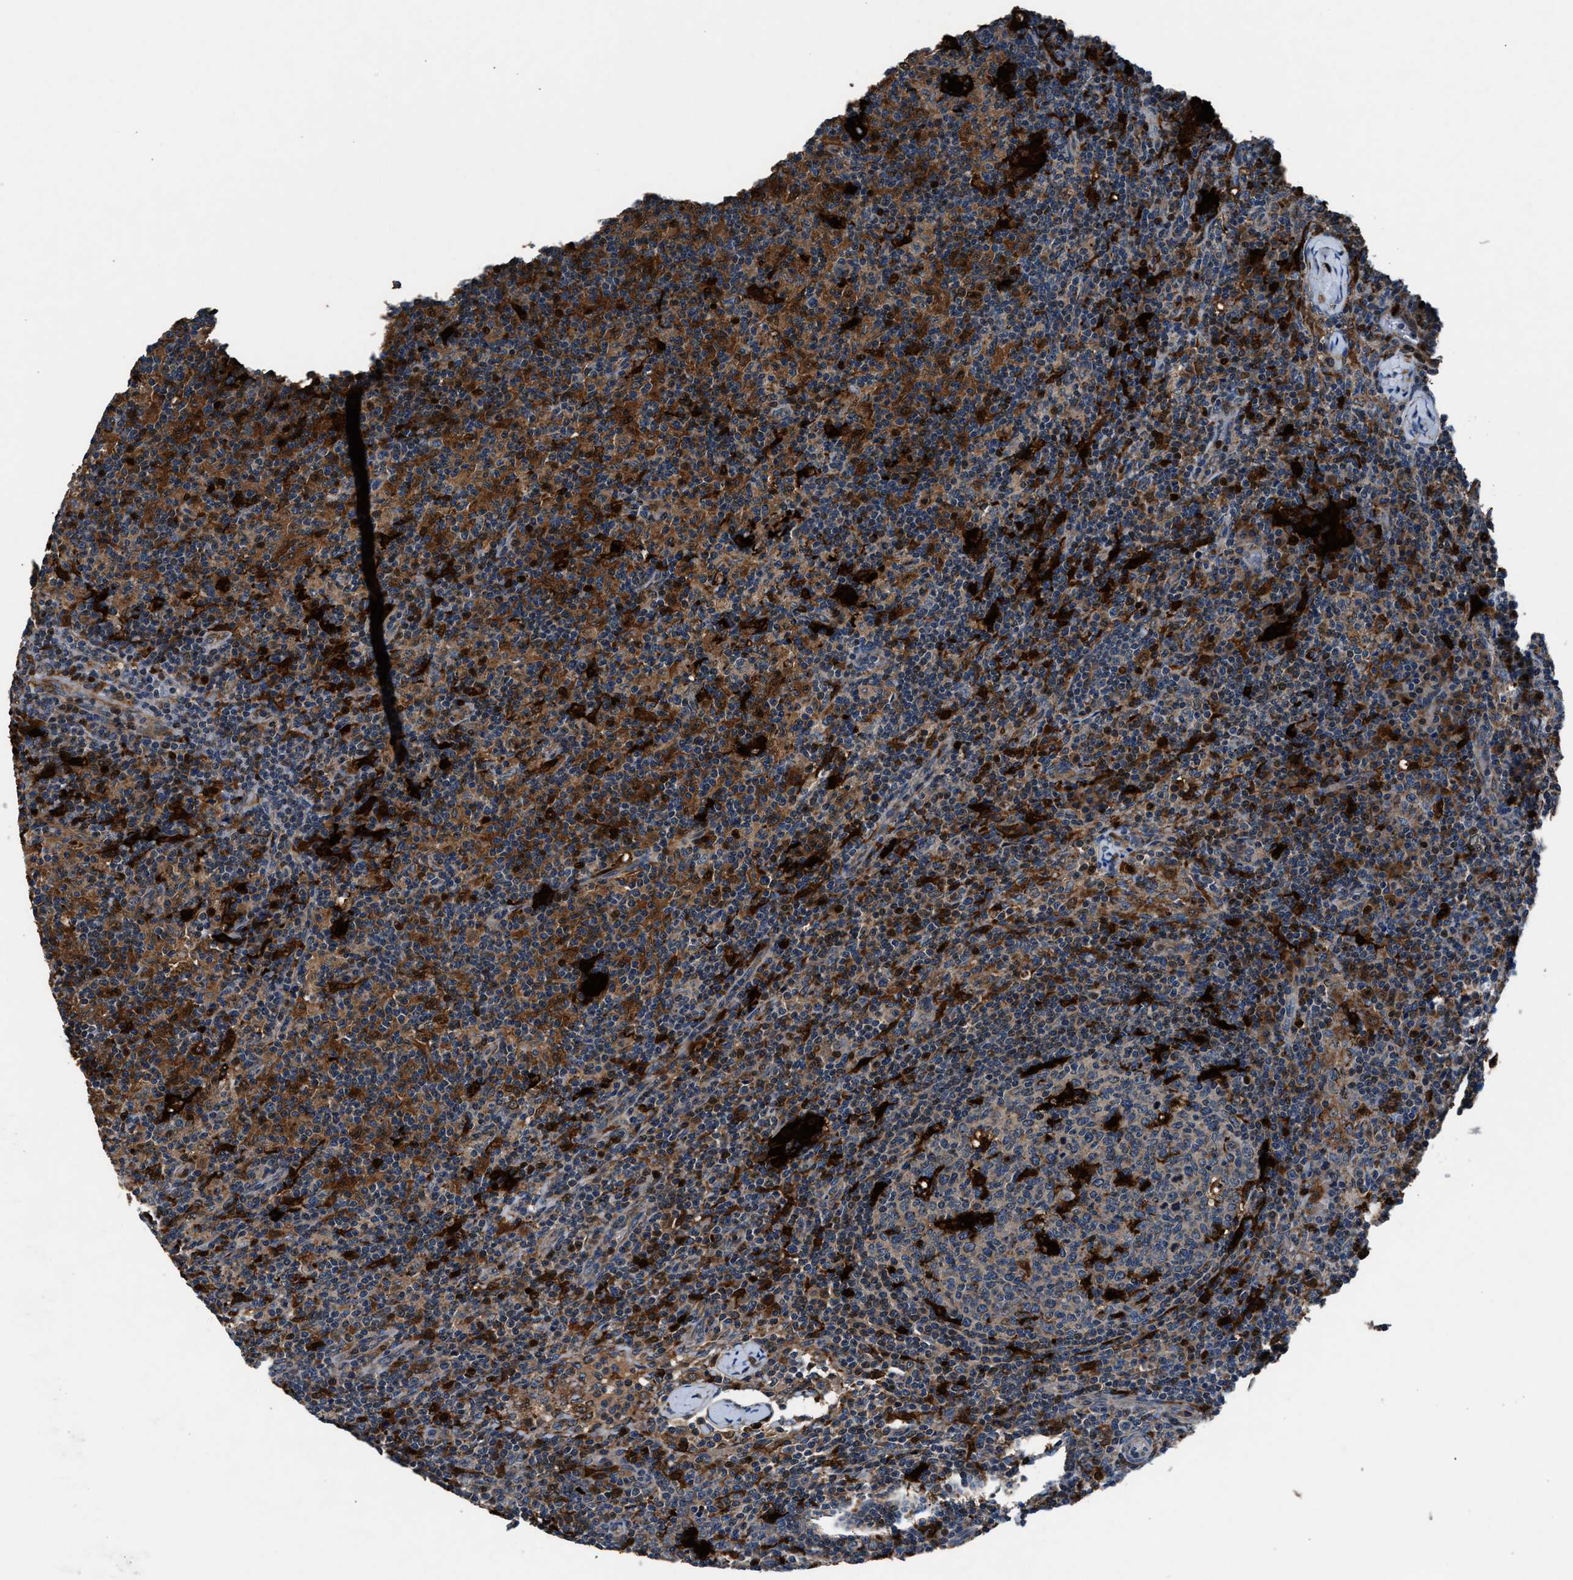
{"staining": {"intensity": "moderate", "quantity": "<25%", "location": "cytoplasmic/membranous"}, "tissue": "lymph node", "cell_type": "Germinal center cells", "image_type": "normal", "snomed": [{"axis": "morphology", "description": "Normal tissue, NOS"}, {"axis": "morphology", "description": "Inflammation, NOS"}, {"axis": "topography", "description": "Lymph node"}], "caption": "Immunohistochemistry (IHC) histopathology image of unremarkable human lymph node stained for a protein (brown), which exhibits low levels of moderate cytoplasmic/membranous staining in about <25% of germinal center cells.", "gene": "FAM221A", "patient": {"sex": "male", "age": 55}}